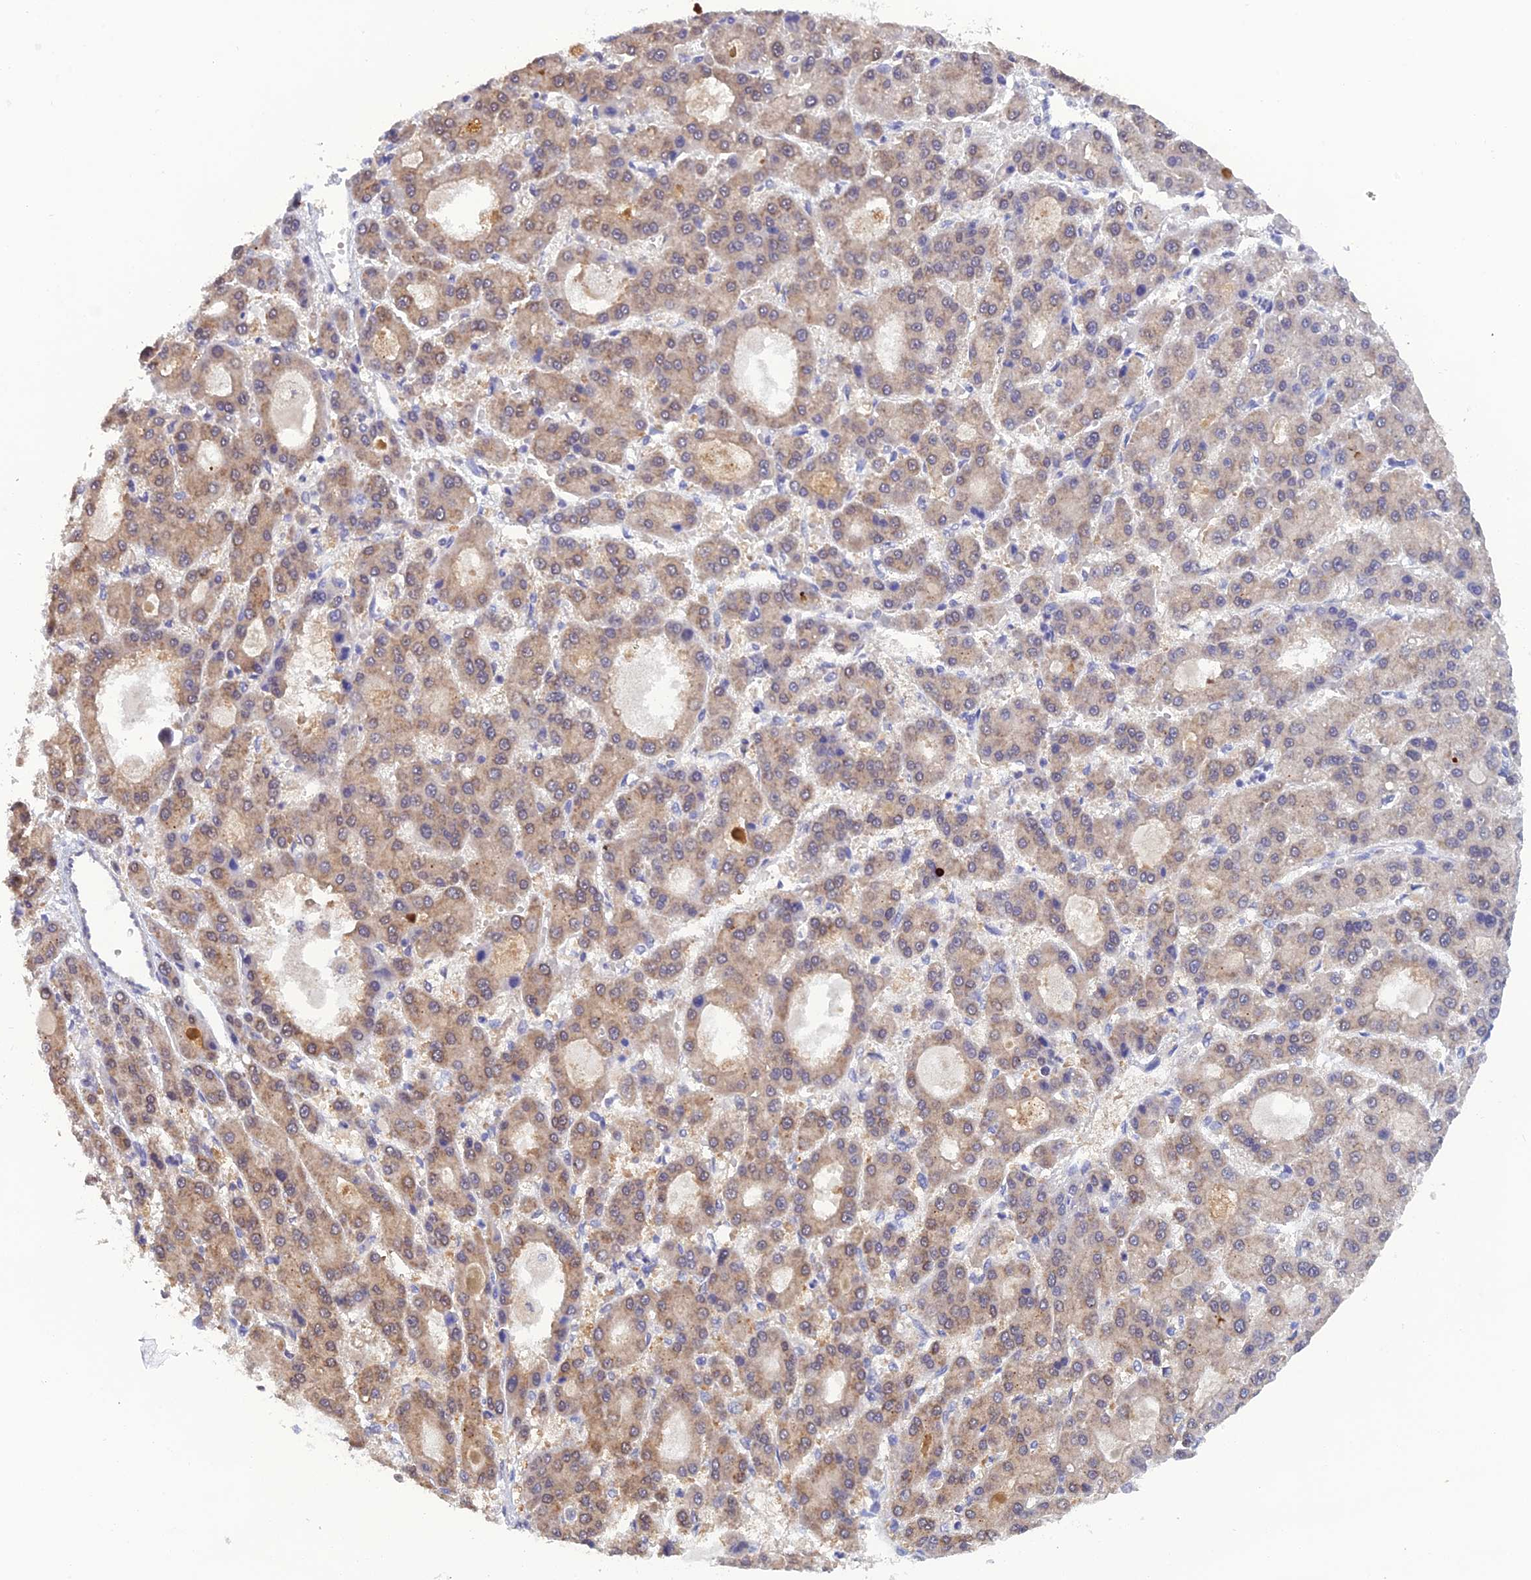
{"staining": {"intensity": "weak", "quantity": "25%-75%", "location": "cytoplasmic/membranous,nuclear"}, "tissue": "liver cancer", "cell_type": "Tumor cells", "image_type": "cancer", "snomed": [{"axis": "morphology", "description": "Carcinoma, Hepatocellular, NOS"}, {"axis": "topography", "description": "Liver"}], "caption": "Immunohistochemical staining of liver cancer (hepatocellular carcinoma) demonstrates weak cytoplasmic/membranous and nuclear protein staining in approximately 25%-75% of tumor cells.", "gene": "HINT1", "patient": {"sex": "male", "age": 70}}